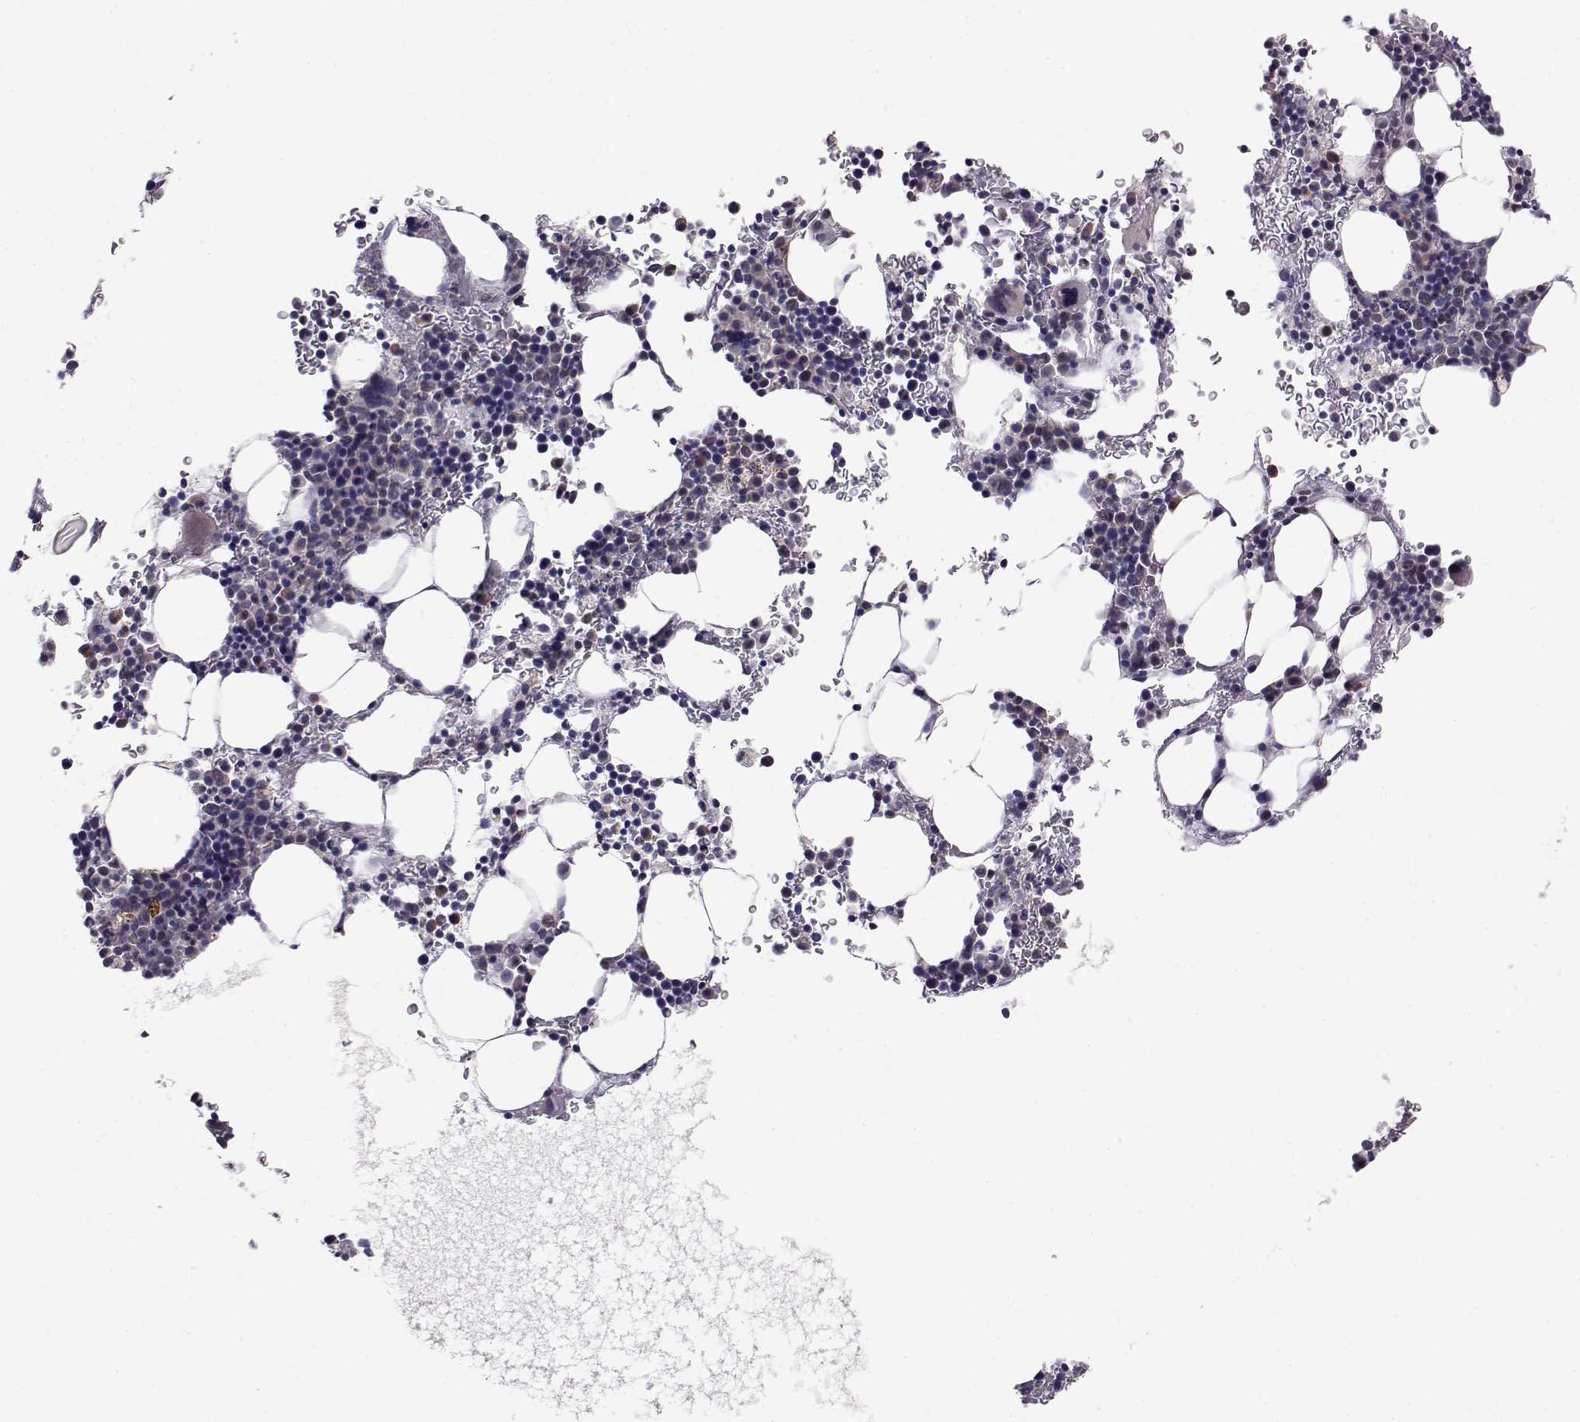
{"staining": {"intensity": "weak", "quantity": "<25%", "location": "cytoplasmic/membranous"}, "tissue": "bone marrow", "cell_type": "Hematopoietic cells", "image_type": "normal", "snomed": [{"axis": "morphology", "description": "Normal tissue, NOS"}, {"axis": "topography", "description": "Bone marrow"}], "caption": "Immunohistochemistry of normal human bone marrow exhibits no positivity in hematopoietic cells. (DAB (3,3'-diaminobenzidine) immunohistochemistry visualized using brightfield microscopy, high magnification).", "gene": "PEX5L", "patient": {"sex": "male", "age": 77}}